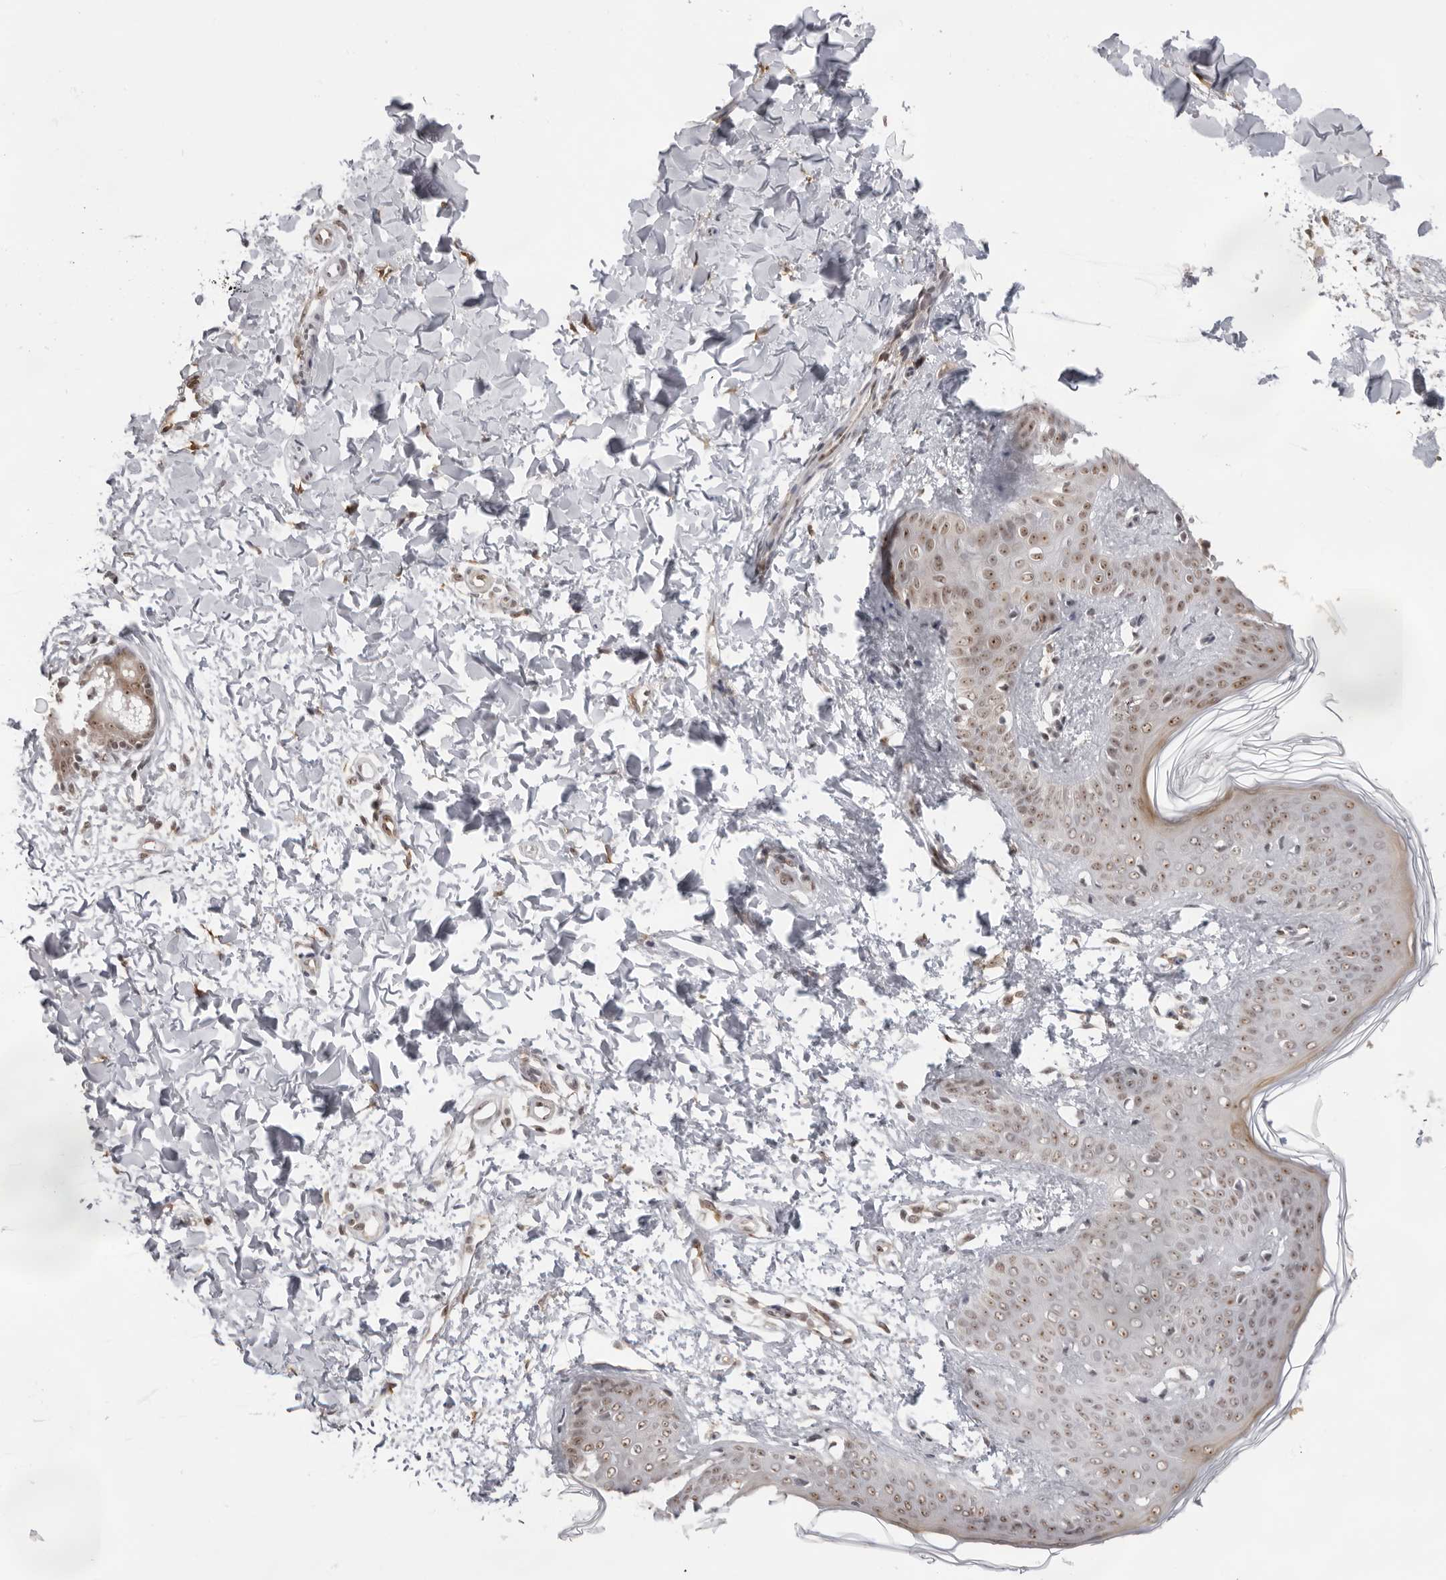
{"staining": {"intensity": "weak", "quantity": ">75%", "location": "nuclear"}, "tissue": "skin", "cell_type": "Fibroblasts", "image_type": "normal", "snomed": [{"axis": "morphology", "description": "Normal tissue, NOS"}, {"axis": "topography", "description": "Skin"}], "caption": "Skin was stained to show a protein in brown. There is low levels of weak nuclear staining in about >75% of fibroblasts. The protein is shown in brown color, while the nuclei are stained blue.", "gene": "EXOSC10", "patient": {"sex": "female", "age": 17}}